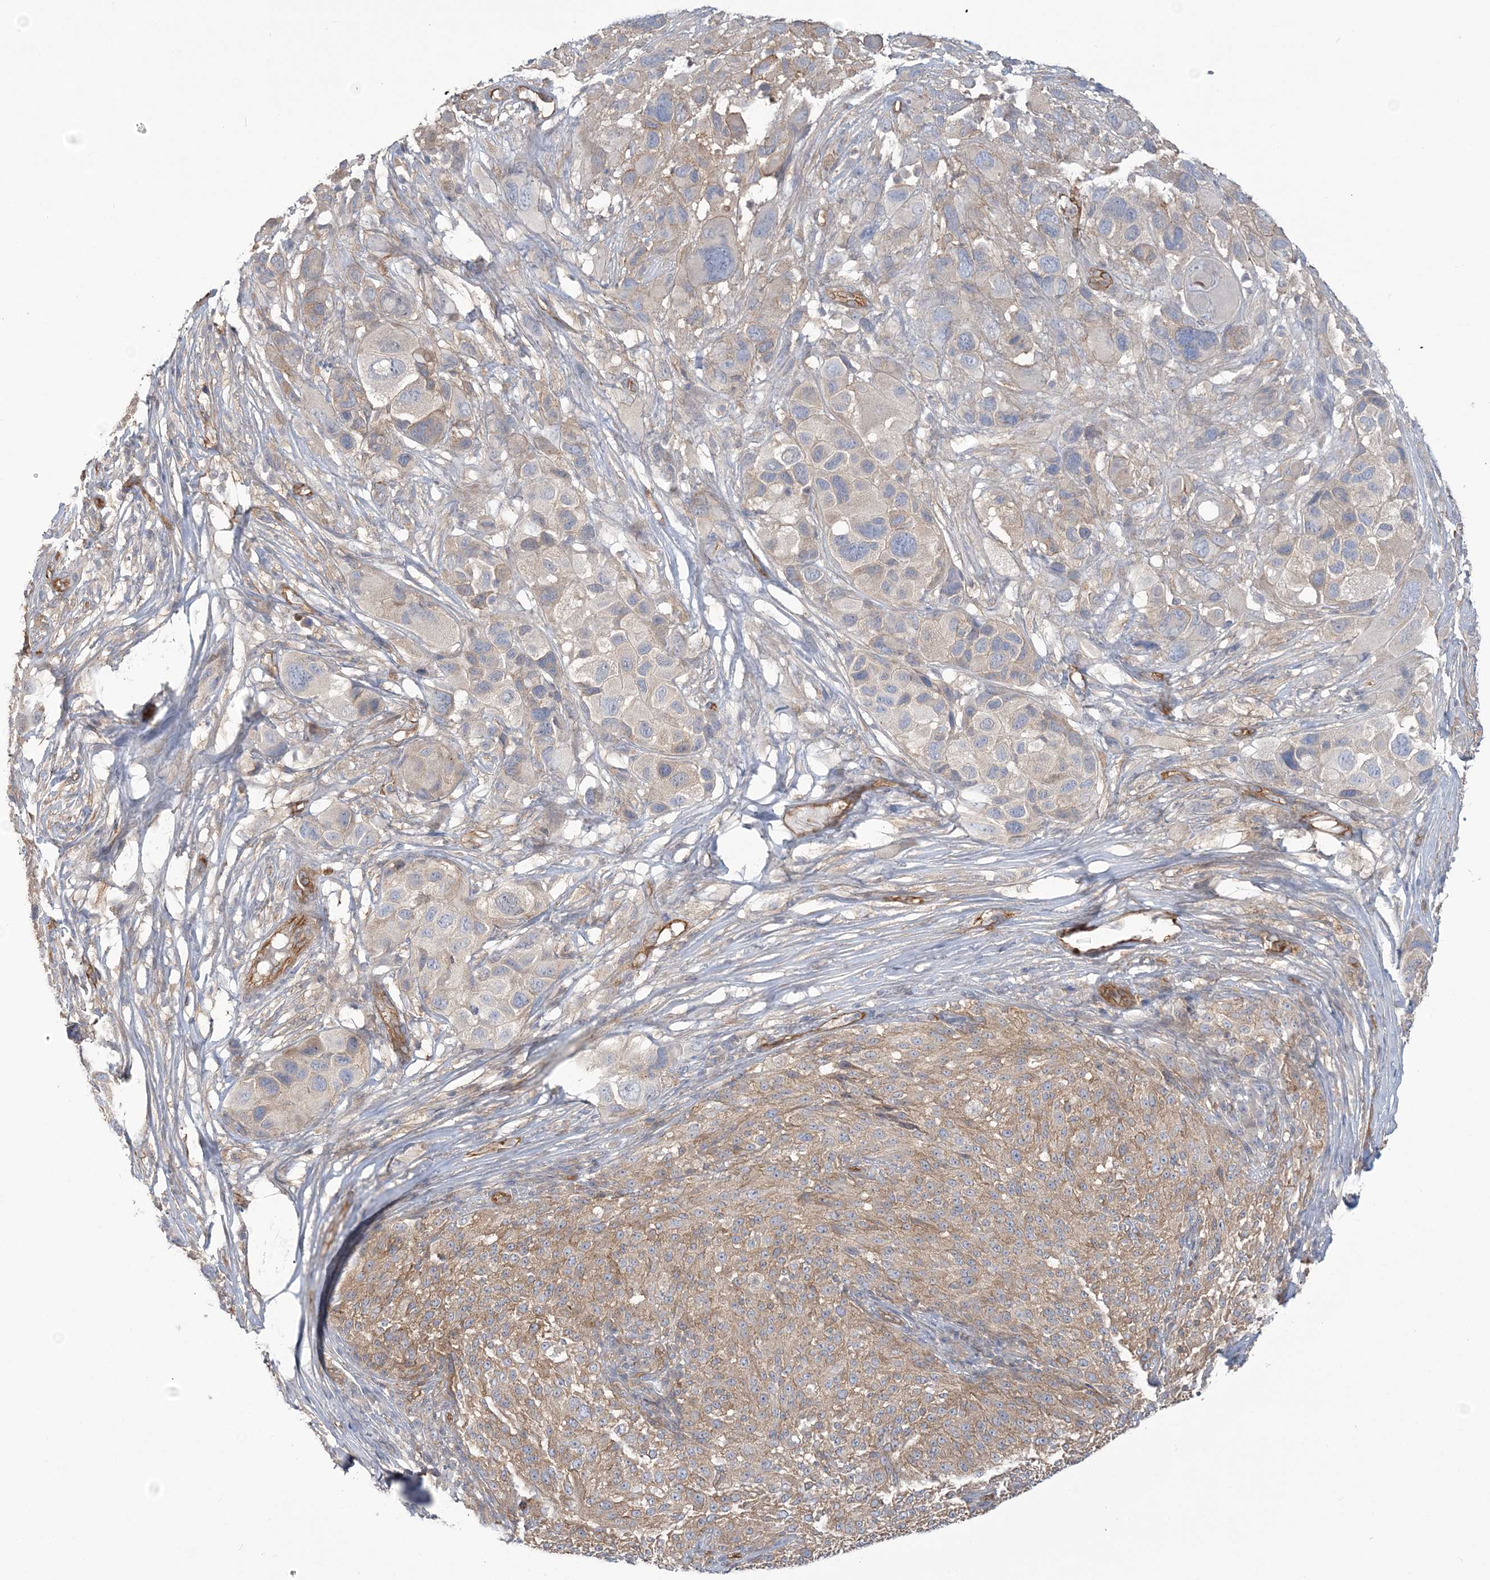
{"staining": {"intensity": "negative", "quantity": "none", "location": "none"}, "tissue": "melanoma", "cell_type": "Tumor cells", "image_type": "cancer", "snomed": [{"axis": "morphology", "description": "Malignant melanoma, NOS"}, {"axis": "topography", "description": "Skin of trunk"}], "caption": "The histopathology image demonstrates no significant staining in tumor cells of melanoma.", "gene": "RAI14", "patient": {"sex": "male", "age": 71}}